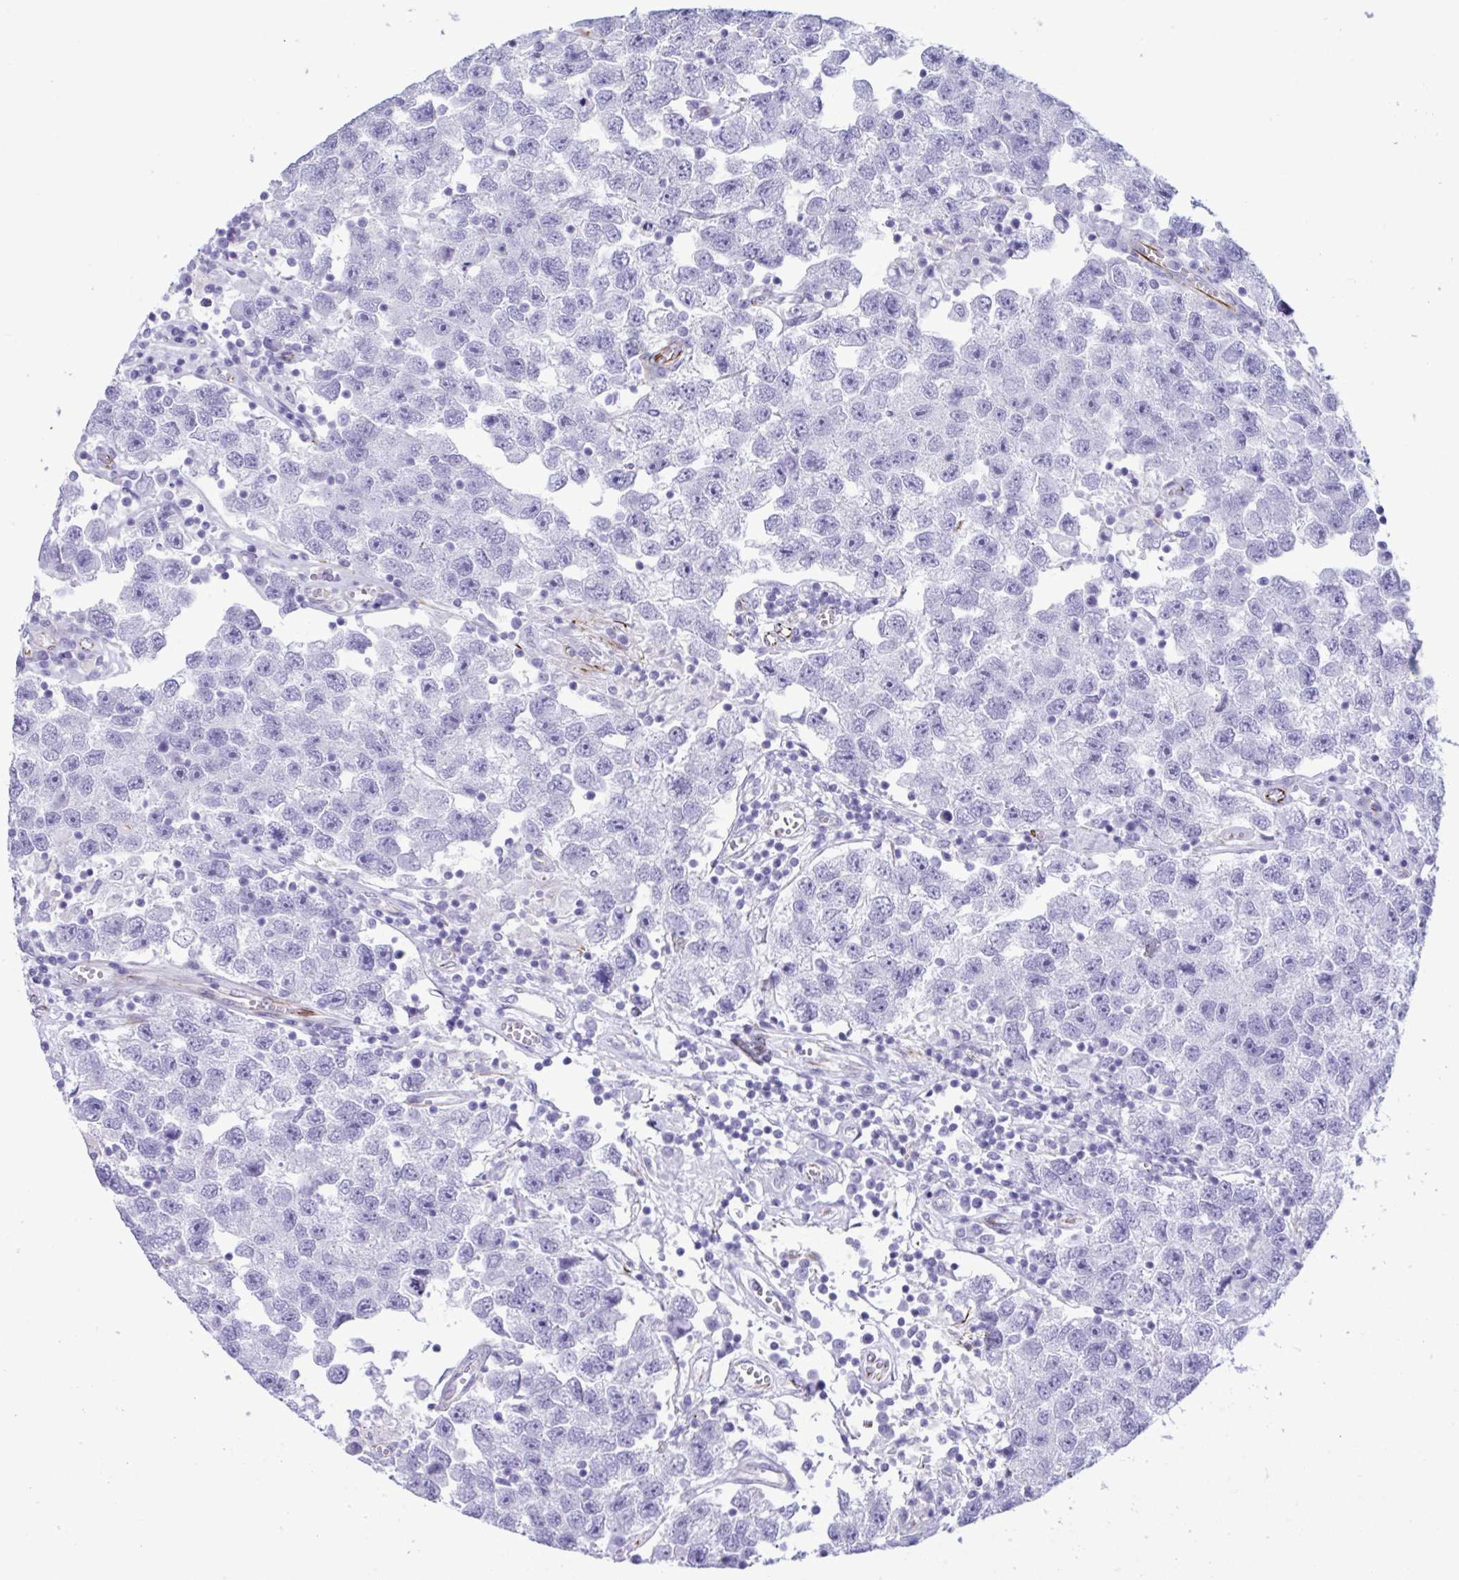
{"staining": {"intensity": "negative", "quantity": "none", "location": "none"}, "tissue": "testis cancer", "cell_type": "Tumor cells", "image_type": "cancer", "snomed": [{"axis": "morphology", "description": "Seminoma, NOS"}, {"axis": "topography", "description": "Testis"}], "caption": "Immunohistochemistry (IHC) photomicrograph of neoplastic tissue: testis cancer (seminoma) stained with DAB reveals no significant protein staining in tumor cells. (DAB immunohistochemistry visualized using brightfield microscopy, high magnification).", "gene": "SMAD5", "patient": {"sex": "male", "age": 26}}